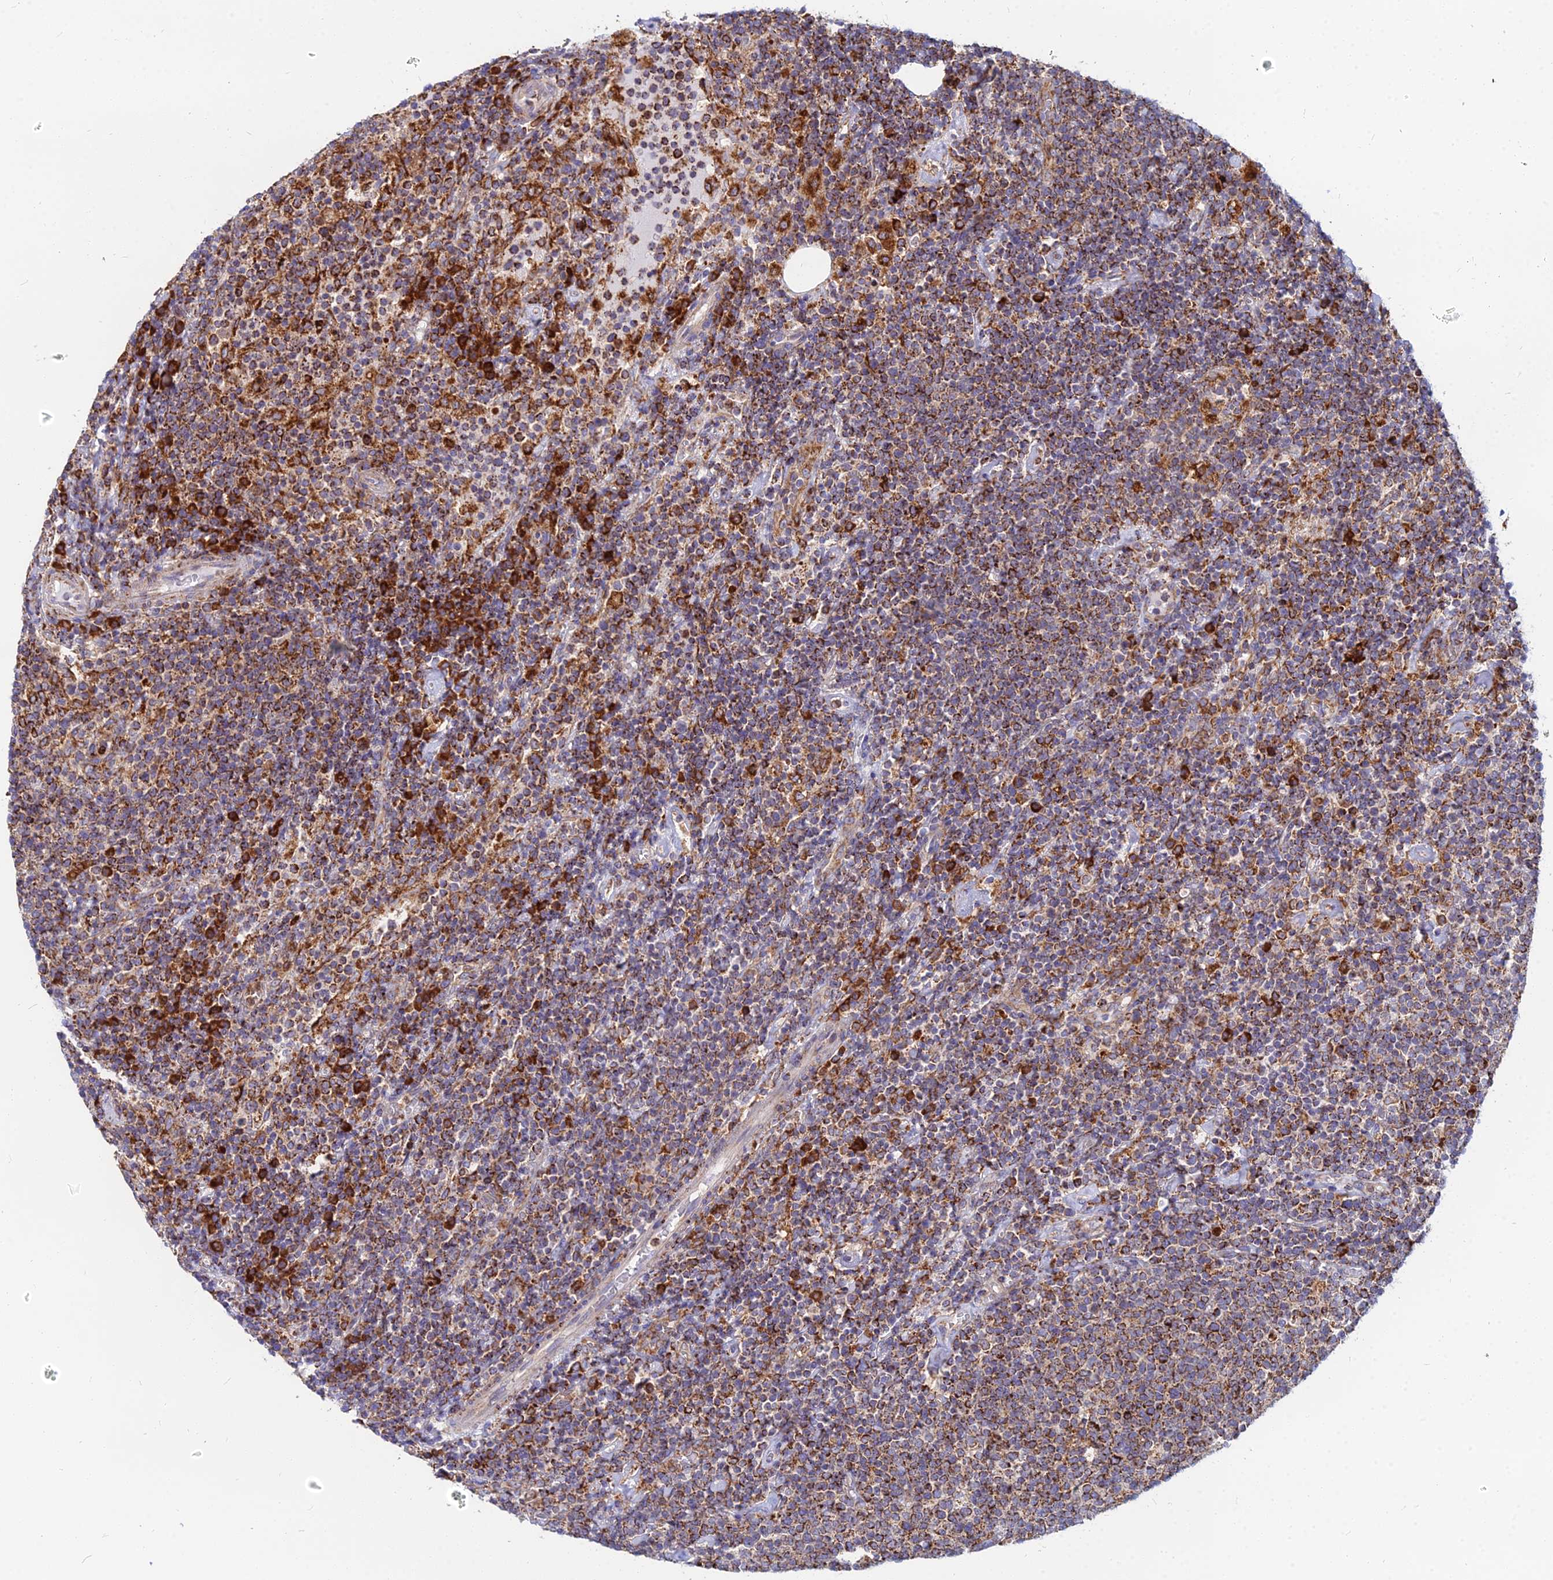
{"staining": {"intensity": "strong", "quantity": ">75%", "location": "cytoplasmic/membranous"}, "tissue": "lymphoma", "cell_type": "Tumor cells", "image_type": "cancer", "snomed": [{"axis": "morphology", "description": "Malignant lymphoma, non-Hodgkin's type, High grade"}, {"axis": "topography", "description": "Lymph node"}], "caption": "High-grade malignant lymphoma, non-Hodgkin's type stained for a protein (brown) exhibits strong cytoplasmic/membranous positive staining in approximately >75% of tumor cells.", "gene": "CCT6B", "patient": {"sex": "male", "age": 61}}